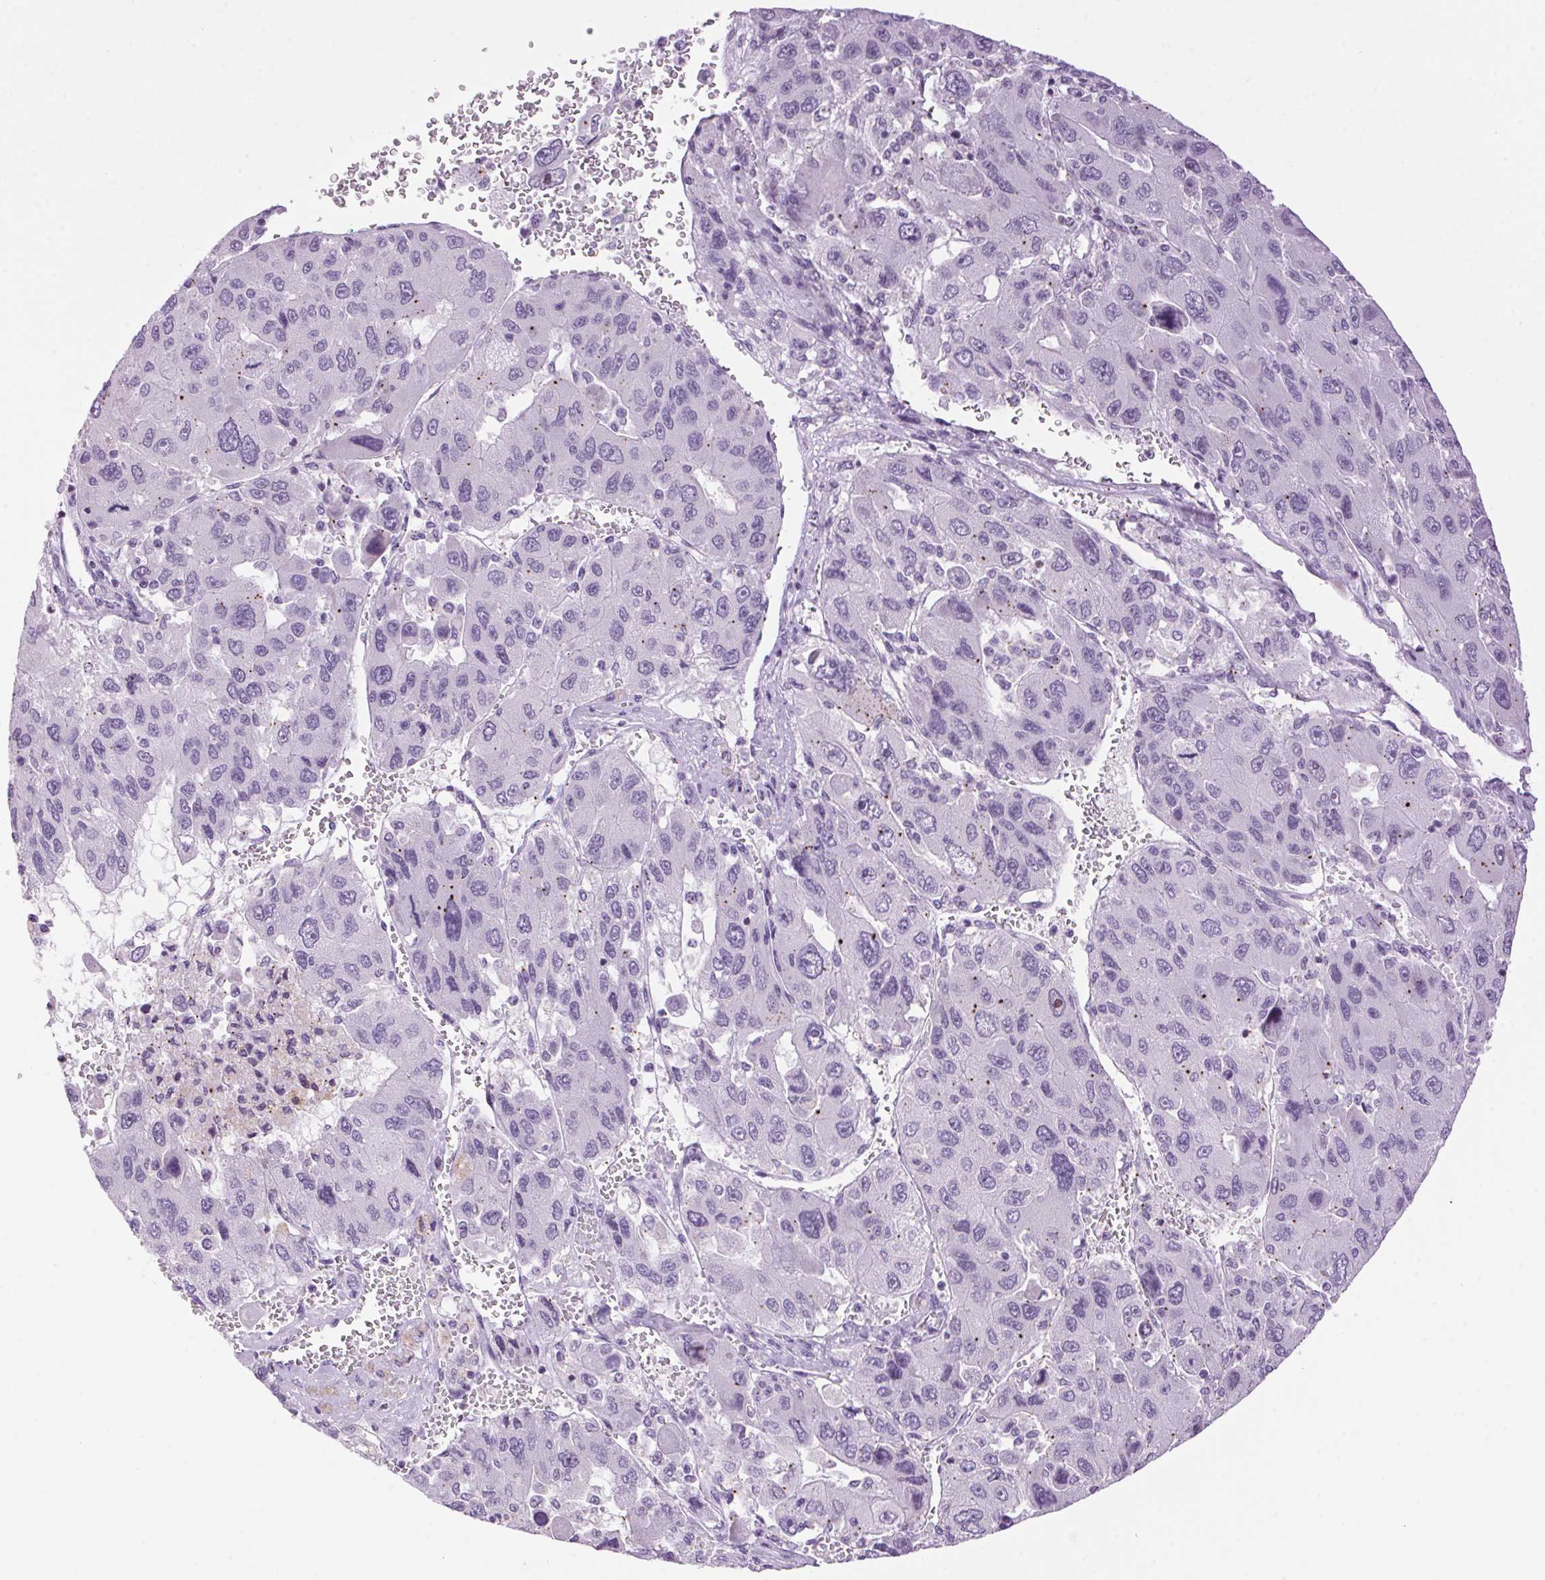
{"staining": {"intensity": "negative", "quantity": "none", "location": "none"}, "tissue": "liver cancer", "cell_type": "Tumor cells", "image_type": "cancer", "snomed": [{"axis": "morphology", "description": "Carcinoma, Hepatocellular, NOS"}, {"axis": "topography", "description": "Liver"}], "caption": "Photomicrograph shows no significant protein positivity in tumor cells of liver hepatocellular carcinoma.", "gene": "TMEM88B", "patient": {"sex": "female", "age": 41}}